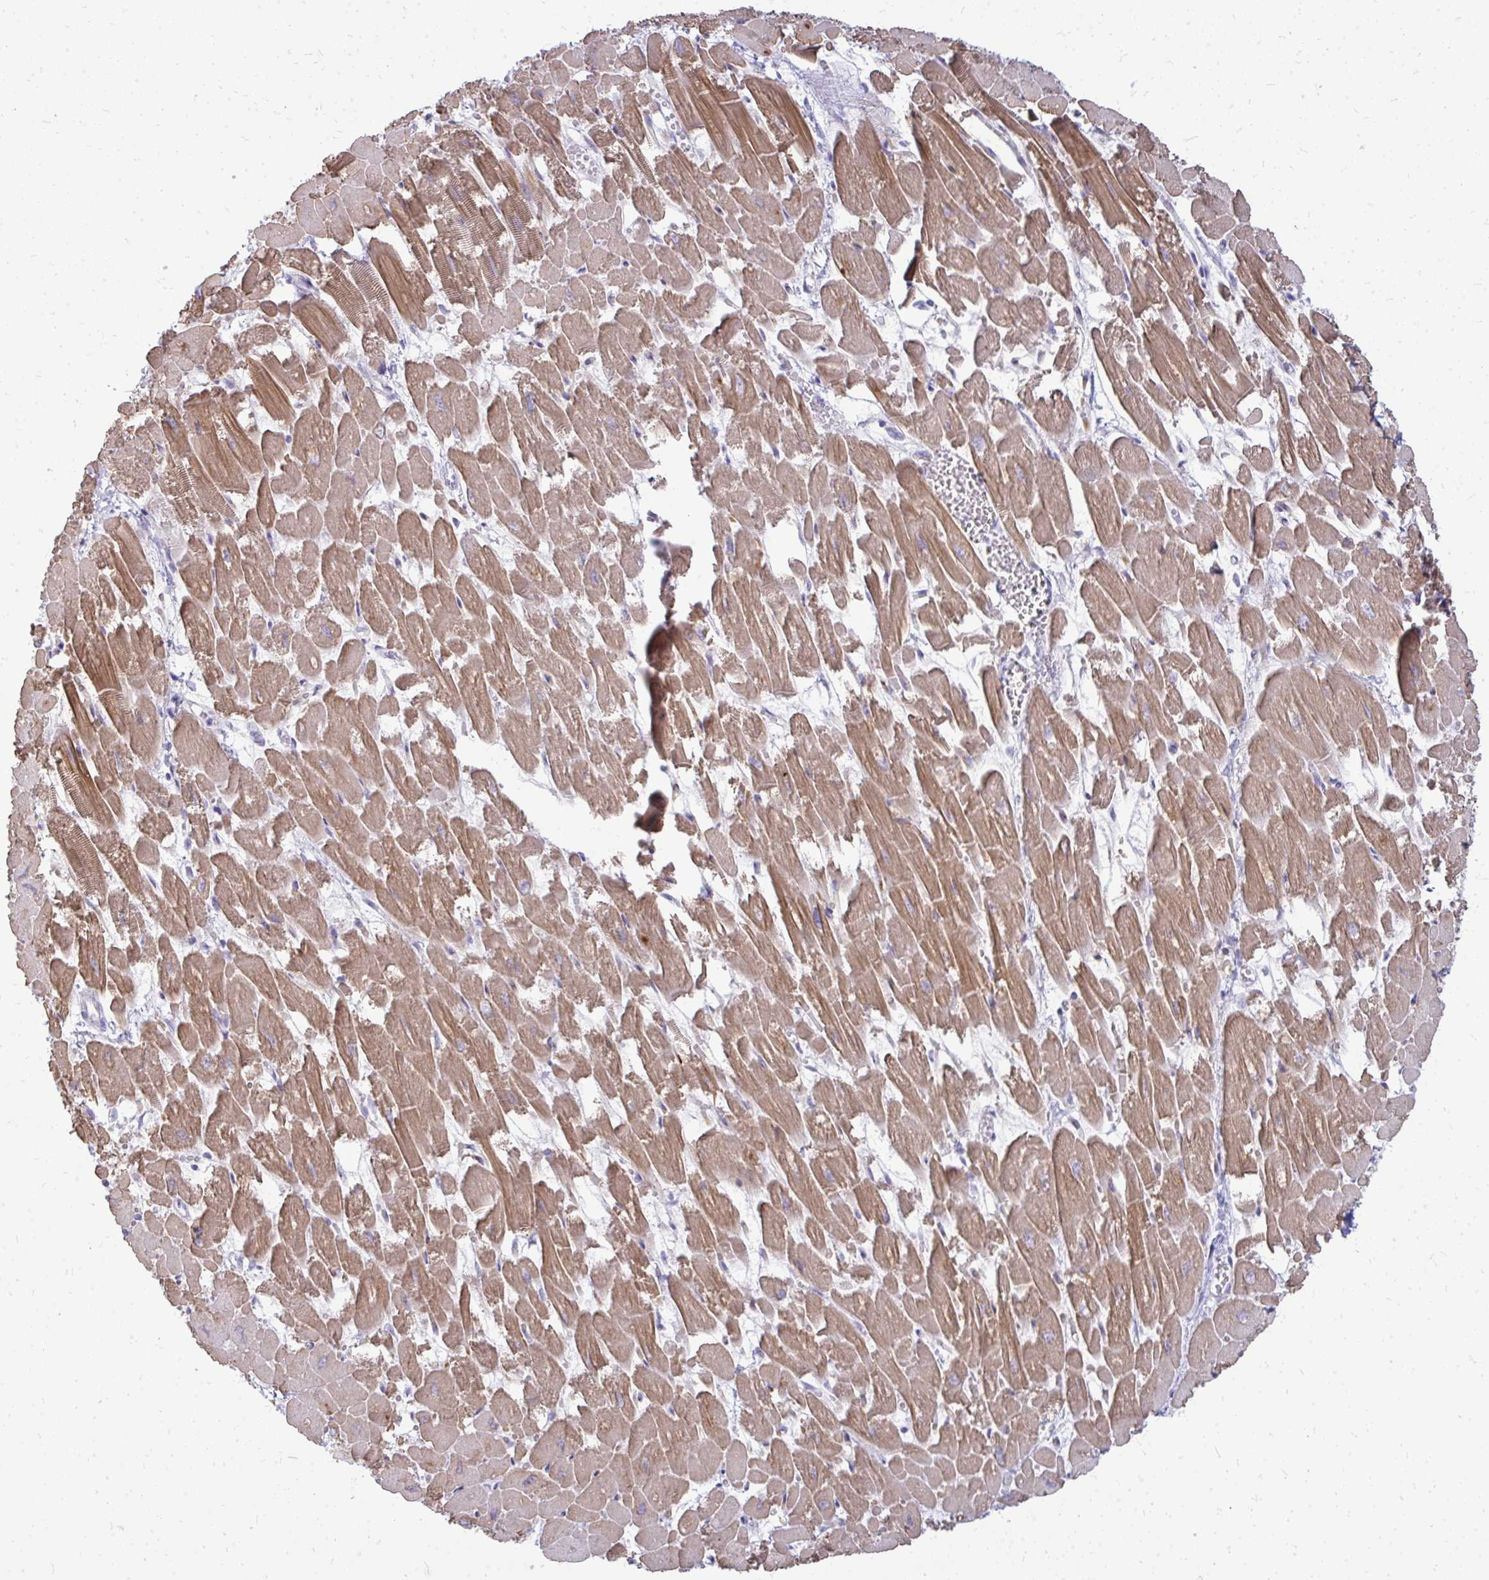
{"staining": {"intensity": "moderate", "quantity": ">75%", "location": "cytoplasmic/membranous"}, "tissue": "heart muscle", "cell_type": "Cardiomyocytes", "image_type": "normal", "snomed": [{"axis": "morphology", "description": "Normal tissue, NOS"}, {"axis": "topography", "description": "Heart"}], "caption": "This micrograph demonstrates immunohistochemistry (IHC) staining of normal human heart muscle, with medium moderate cytoplasmic/membranous staining in about >75% of cardiomyocytes.", "gene": "TSPEAR", "patient": {"sex": "female", "age": 52}}